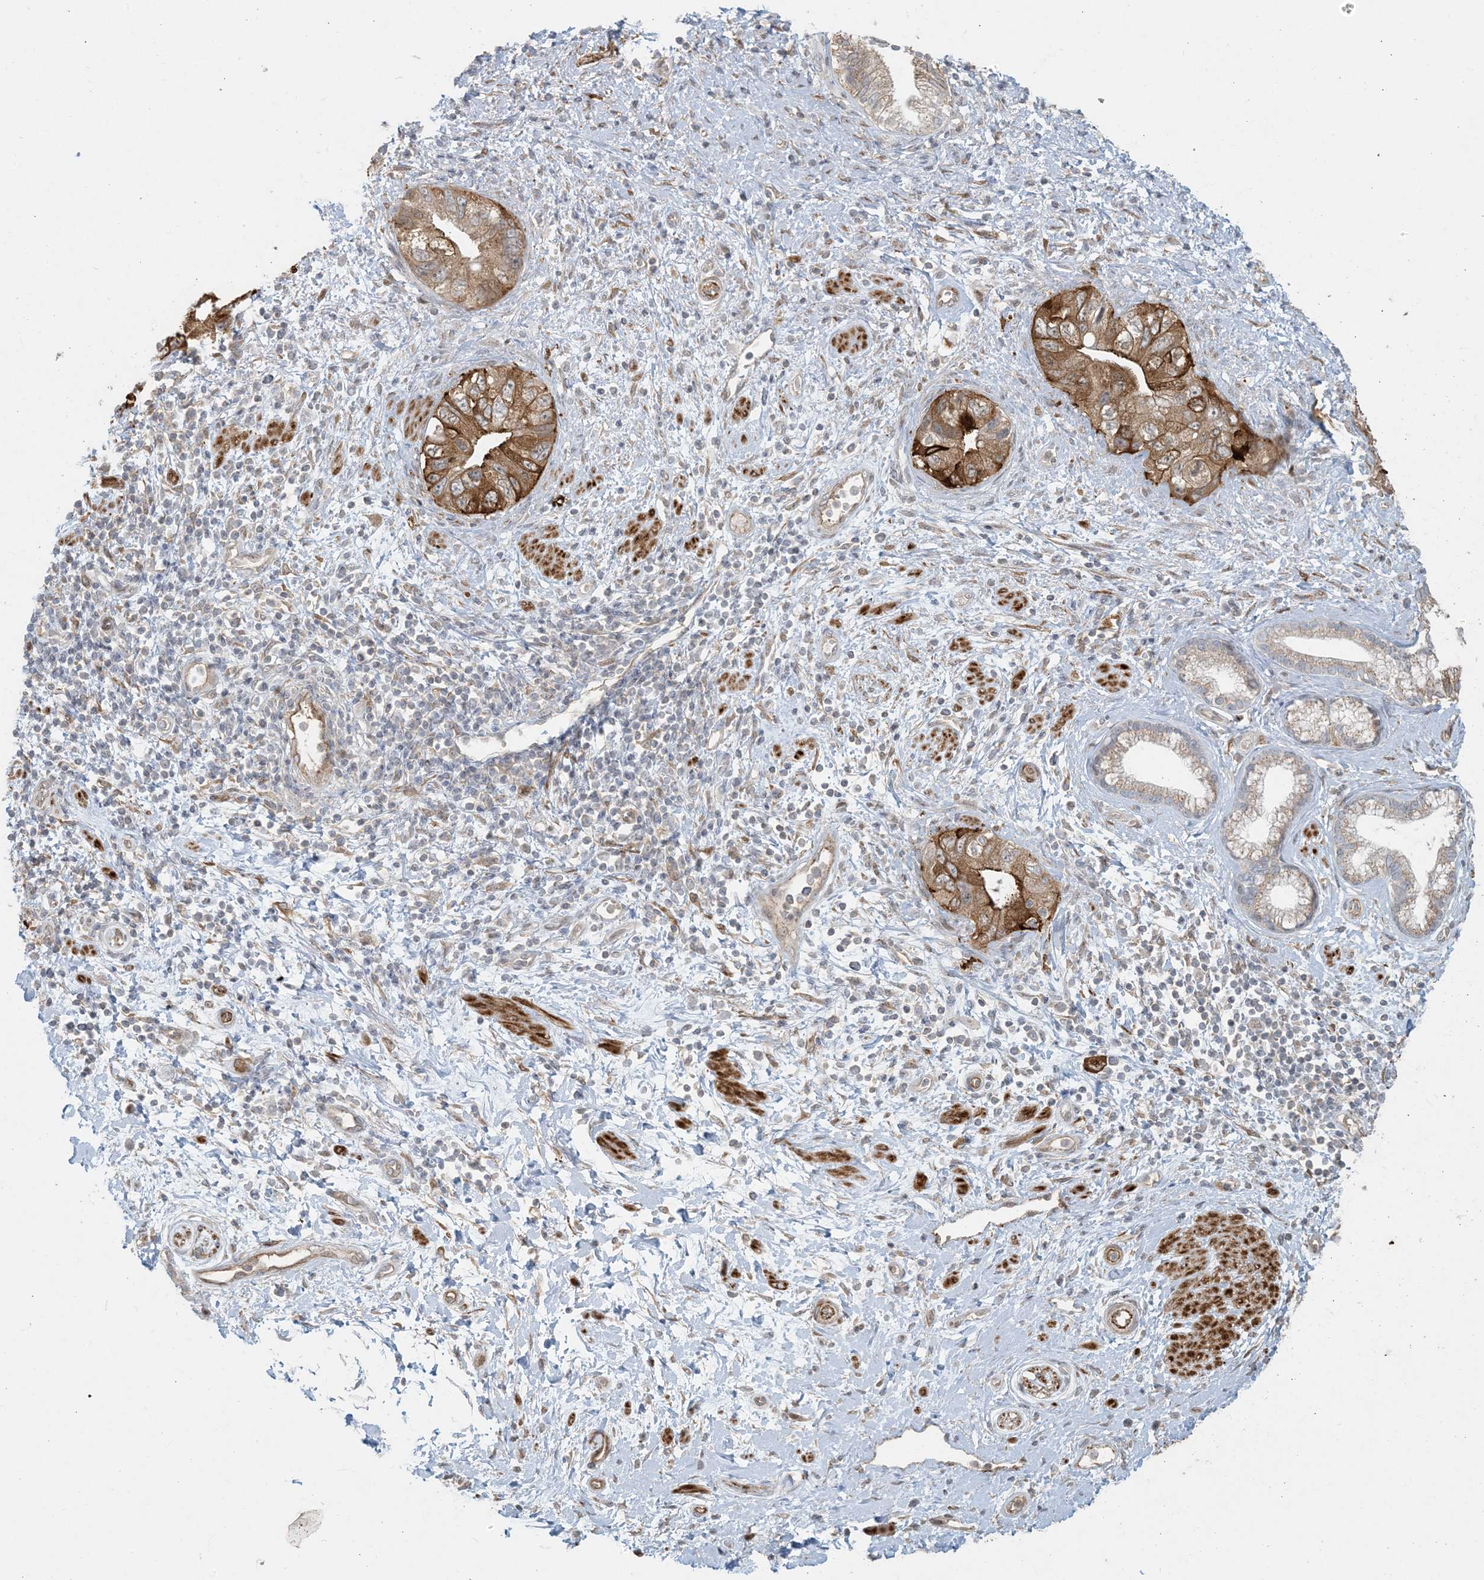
{"staining": {"intensity": "strong", "quantity": "25%-75%", "location": "cytoplasmic/membranous"}, "tissue": "pancreatic cancer", "cell_type": "Tumor cells", "image_type": "cancer", "snomed": [{"axis": "morphology", "description": "Adenocarcinoma, NOS"}, {"axis": "topography", "description": "Pancreas"}], "caption": "Immunohistochemical staining of pancreatic cancer exhibits high levels of strong cytoplasmic/membranous protein positivity in approximately 25%-75% of tumor cells.", "gene": "BCORL1", "patient": {"sex": "female", "age": 73}}